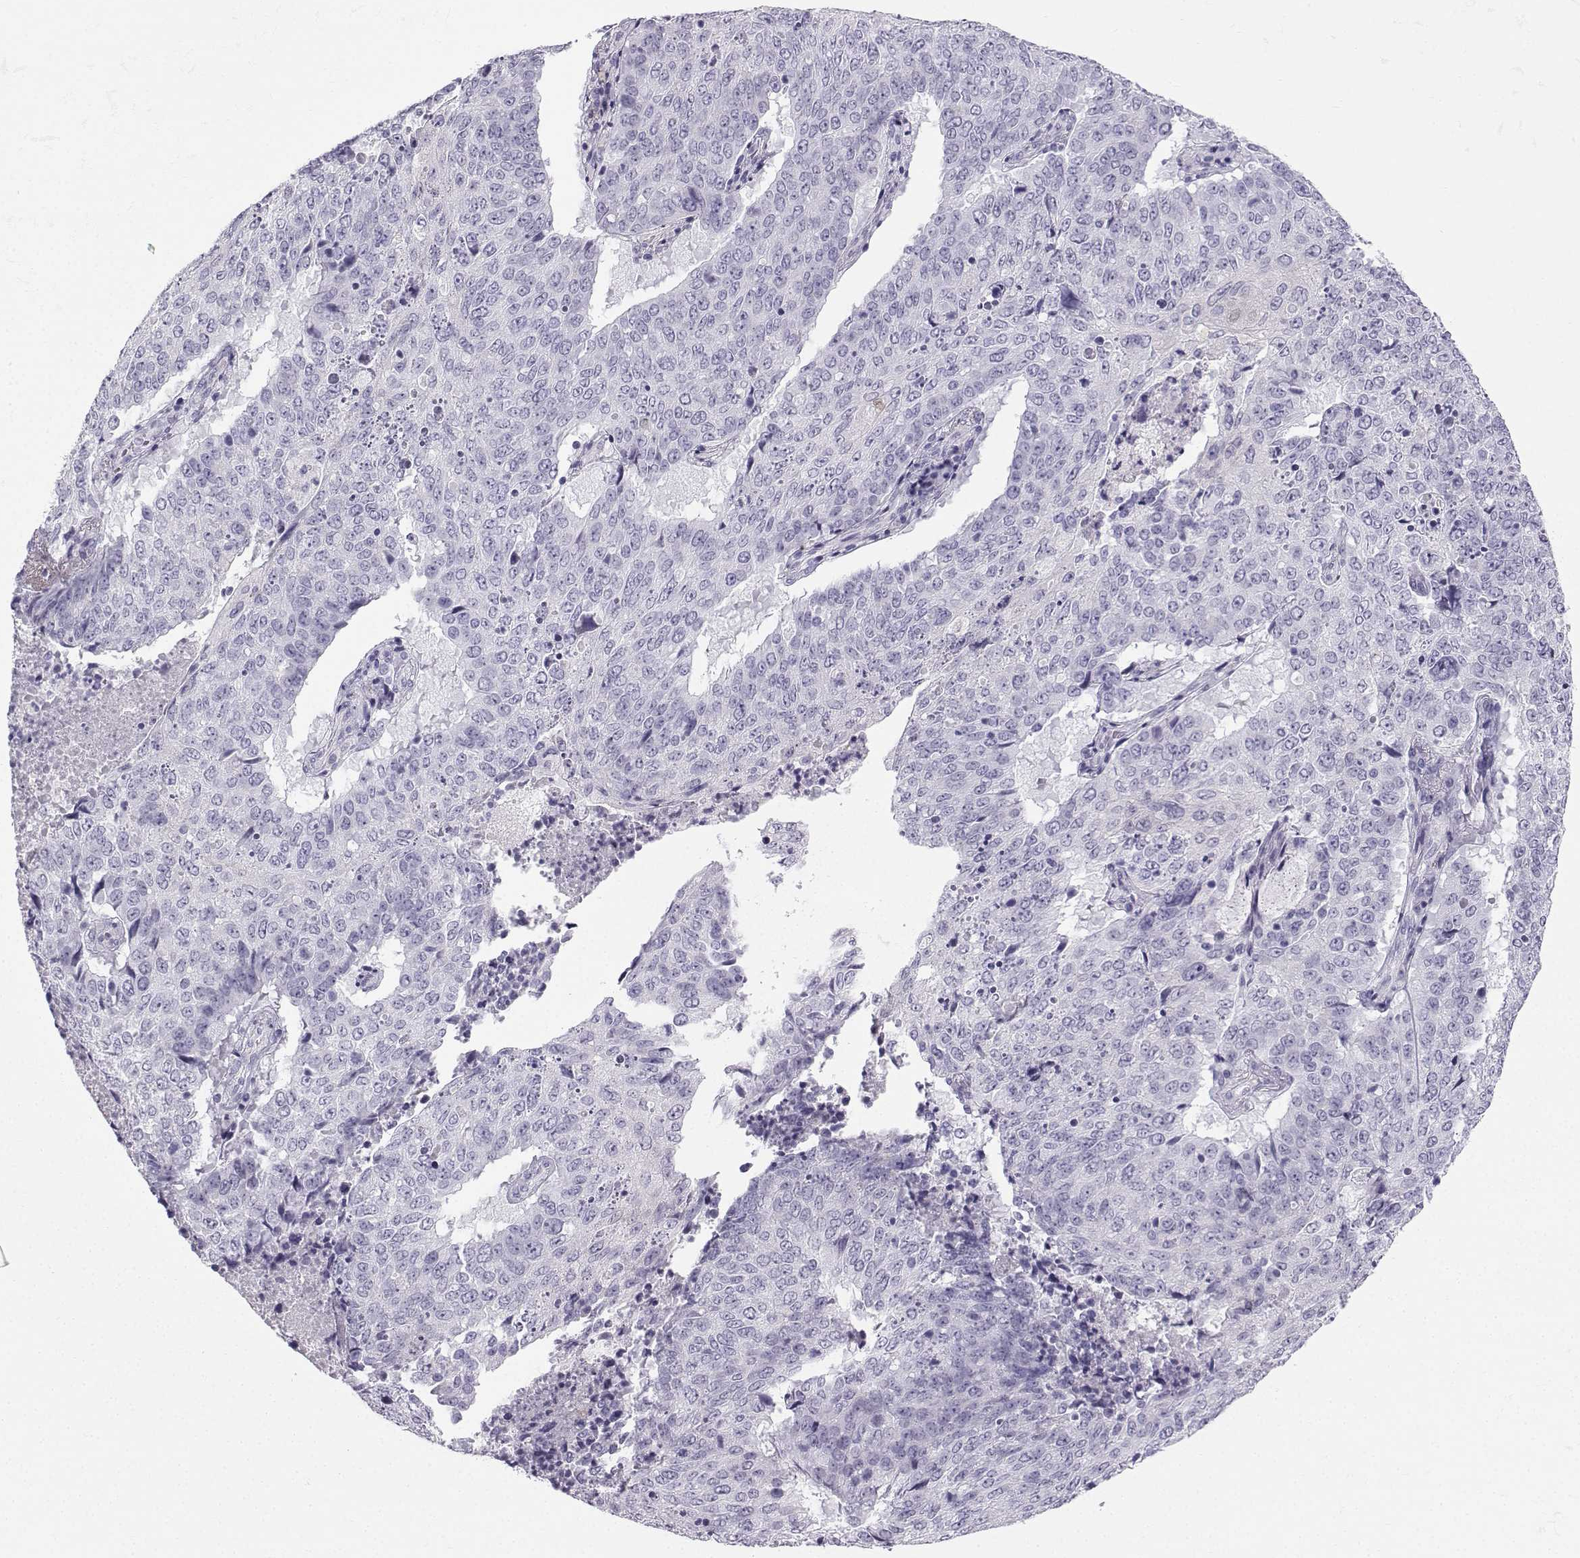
{"staining": {"intensity": "negative", "quantity": "none", "location": "none"}, "tissue": "lung cancer", "cell_type": "Tumor cells", "image_type": "cancer", "snomed": [{"axis": "morphology", "description": "Normal tissue, NOS"}, {"axis": "morphology", "description": "Squamous cell carcinoma, NOS"}, {"axis": "topography", "description": "Bronchus"}, {"axis": "topography", "description": "Lung"}], "caption": "The image displays no significant positivity in tumor cells of lung squamous cell carcinoma. Brightfield microscopy of IHC stained with DAB (brown) and hematoxylin (blue), captured at high magnification.", "gene": "ZBTB8B", "patient": {"sex": "male", "age": 64}}